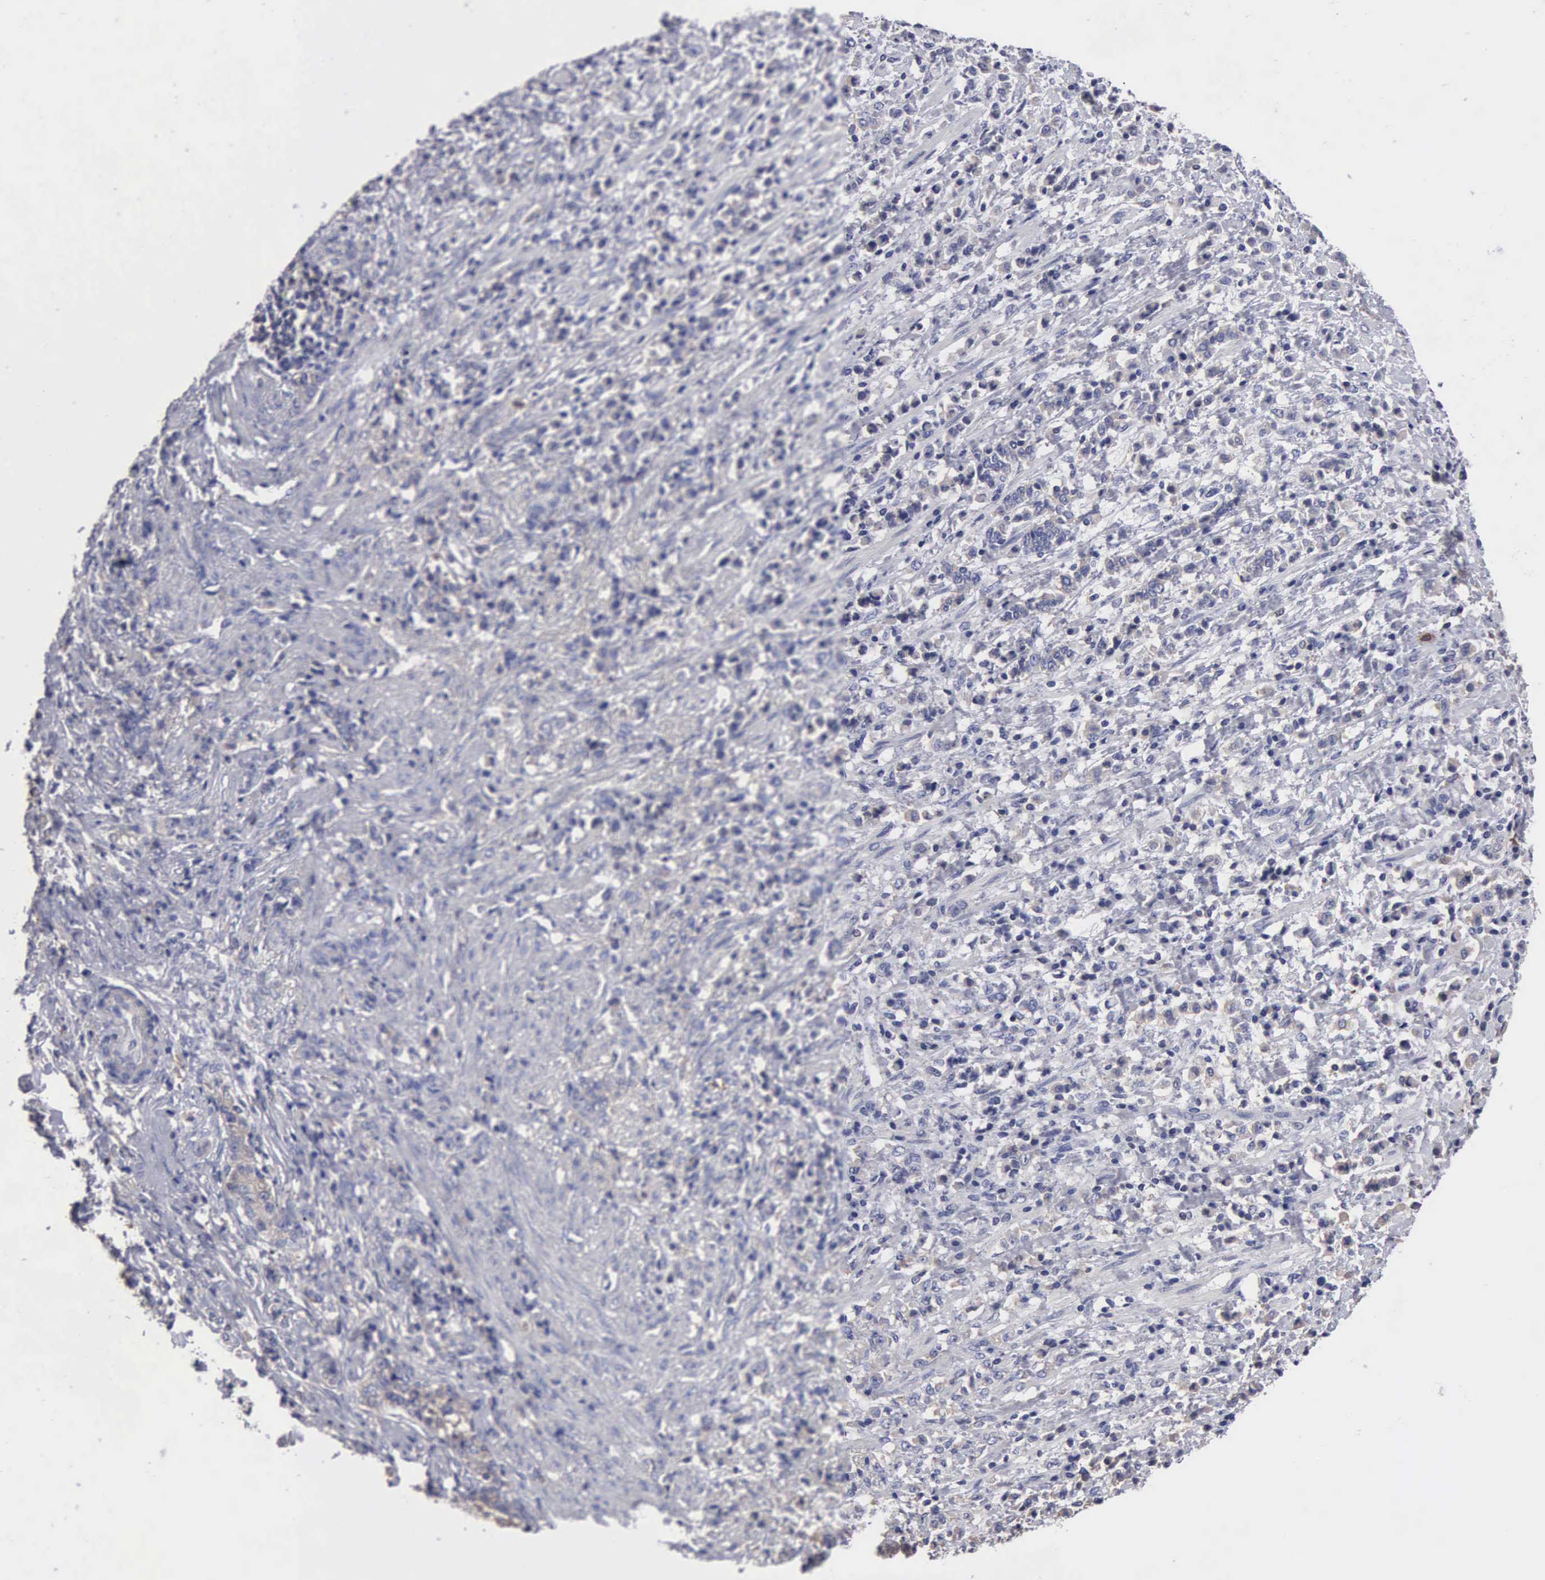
{"staining": {"intensity": "weak", "quantity": "<25%", "location": "cytoplasmic/membranous"}, "tissue": "stomach cancer", "cell_type": "Tumor cells", "image_type": "cancer", "snomed": [{"axis": "morphology", "description": "Adenocarcinoma, NOS"}, {"axis": "topography", "description": "Stomach, lower"}], "caption": "IHC histopathology image of human stomach cancer stained for a protein (brown), which demonstrates no staining in tumor cells.", "gene": "G6PD", "patient": {"sex": "male", "age": 88}}